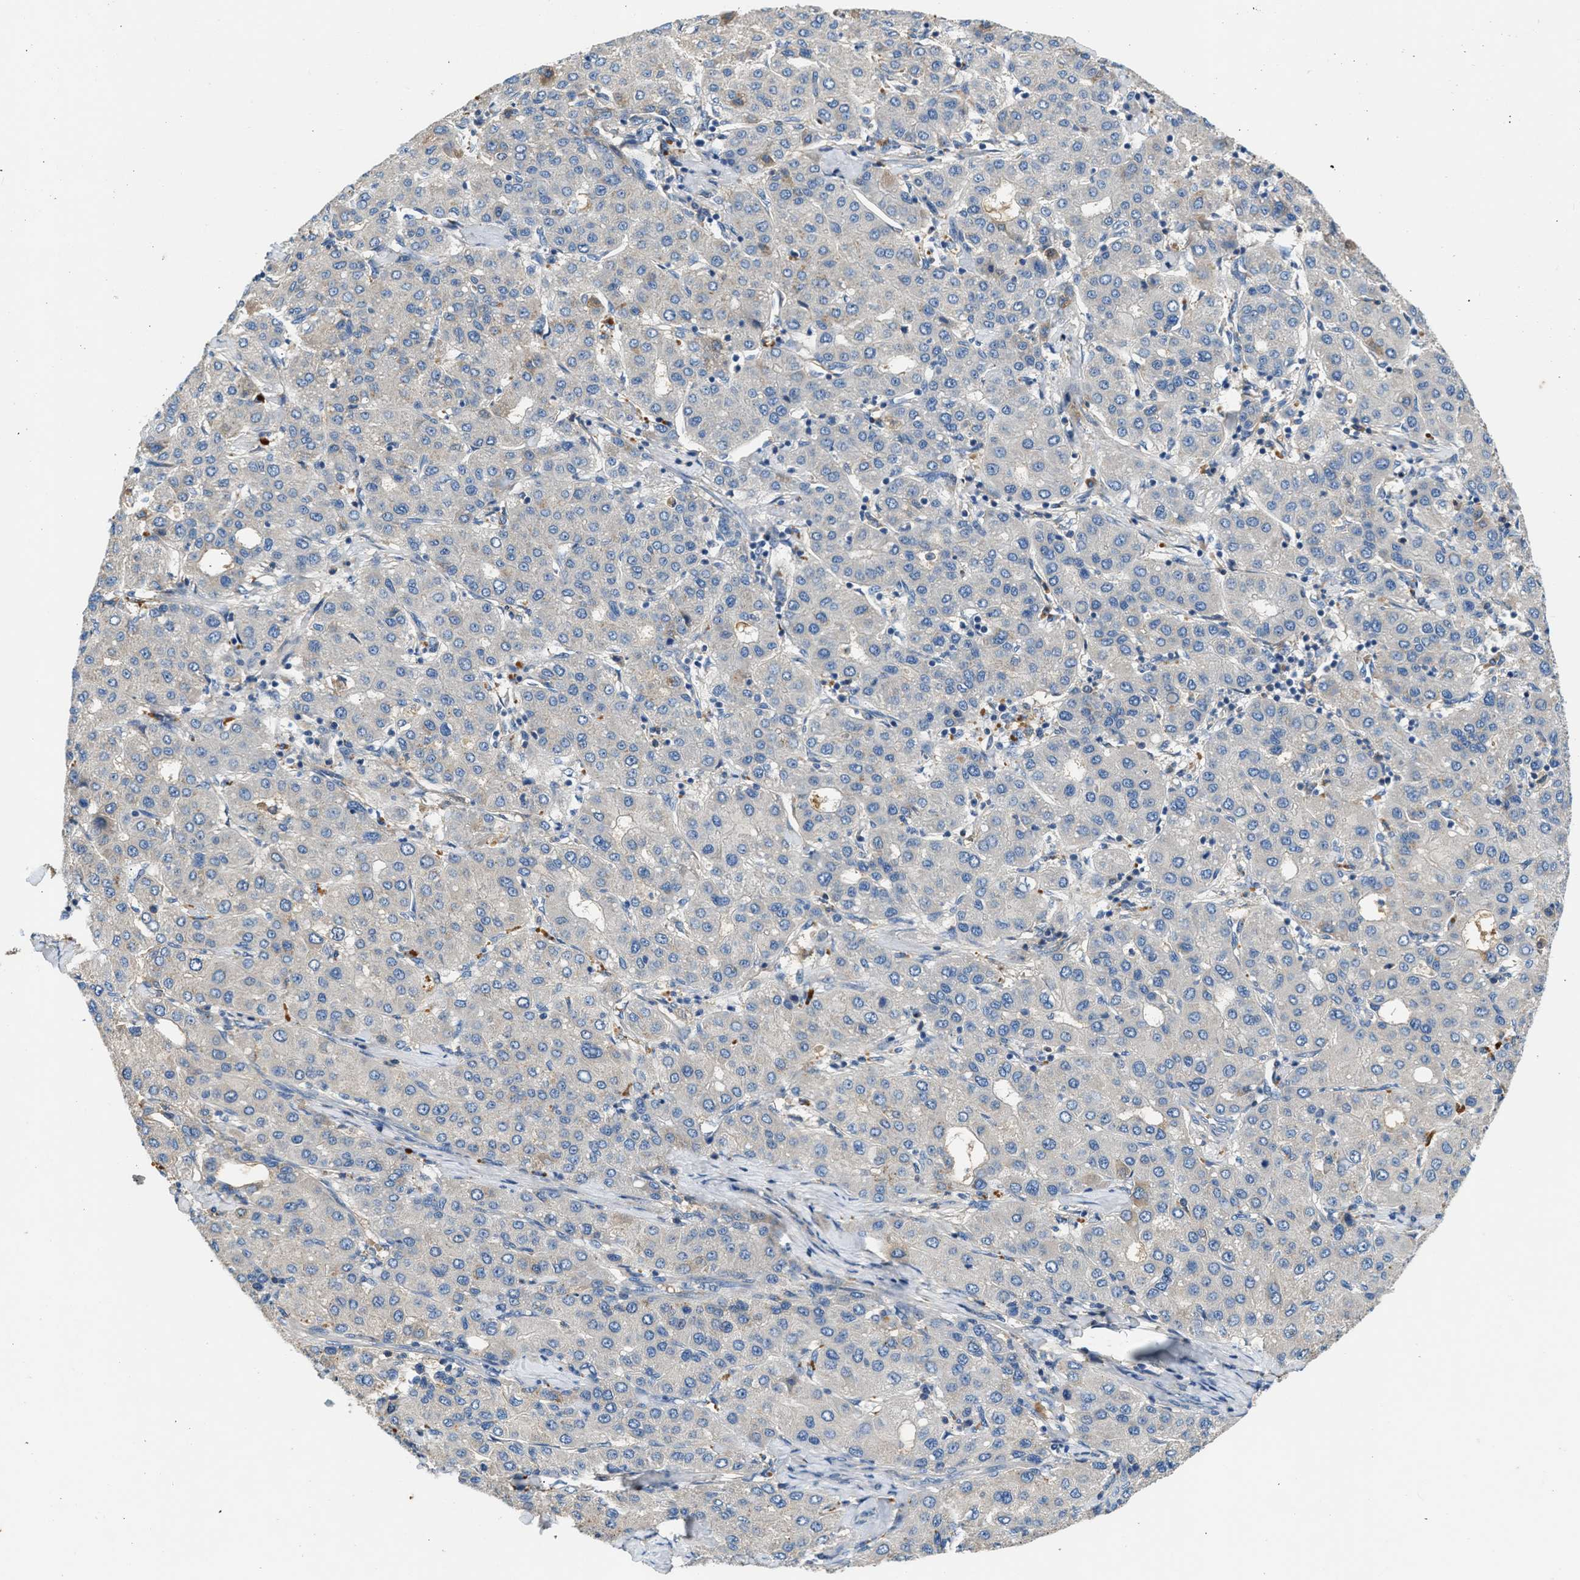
{"staining": {"intensity": "weak", "quantity": "<25%", "location": "cytoplasmic/membranous"}, "tissue": "liver cancer", "cell_type": "Tumor cells", "image_type": "cancer", "snomed": [{"axis": "morphology", "description": "Carcinoma, Hepatocellular, NOS"}, {"axis": "topography", "description": "Liver"}], "caption": "A photomicrograph of liver cancer stained for a protein exhibits no brown staining in tumor cells.", "gene": "RWDD2B", "patient": {"sex": "male", "age": 65}}